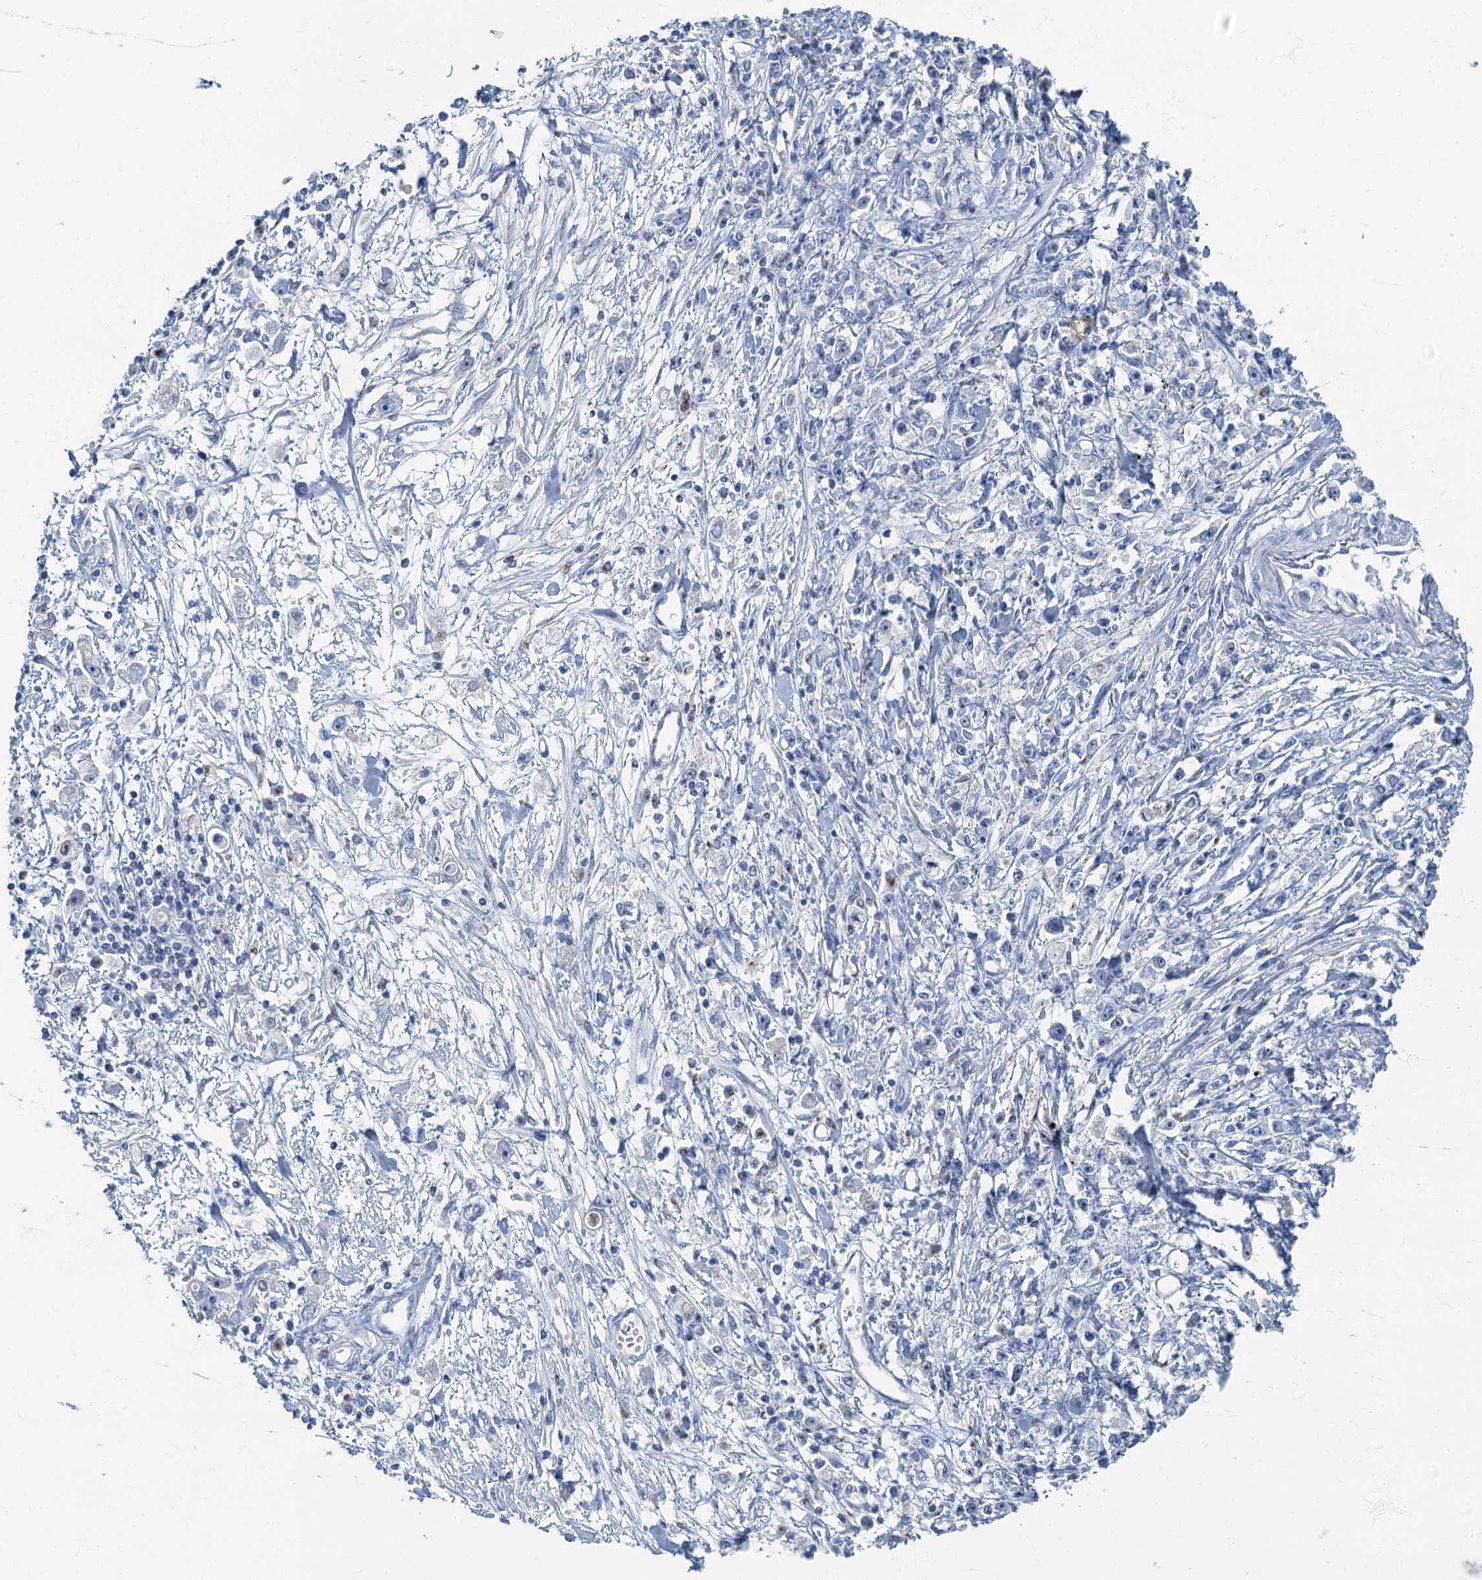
{"staining": {"intensity": "negative", "quantity": "none", "location": "none"}, "tissue": "stomach cancer", "cell_type": "Tumor cells", "image_type": "cancer", "snomed": [{"axis": "morphology", "description": "Adenocarcinoma, NOS"}, {"axis": "topography", "description": "Stomach"}], "caption": "A histopathology image of stomach adenocarcinoma stained for a protein shows no brown staining in tumor cells. (Immunohistochemistry, brightfield microscopy, high magnification).", "gene": "LYPD3", "patient": {"sex": "female", "age": 59}}